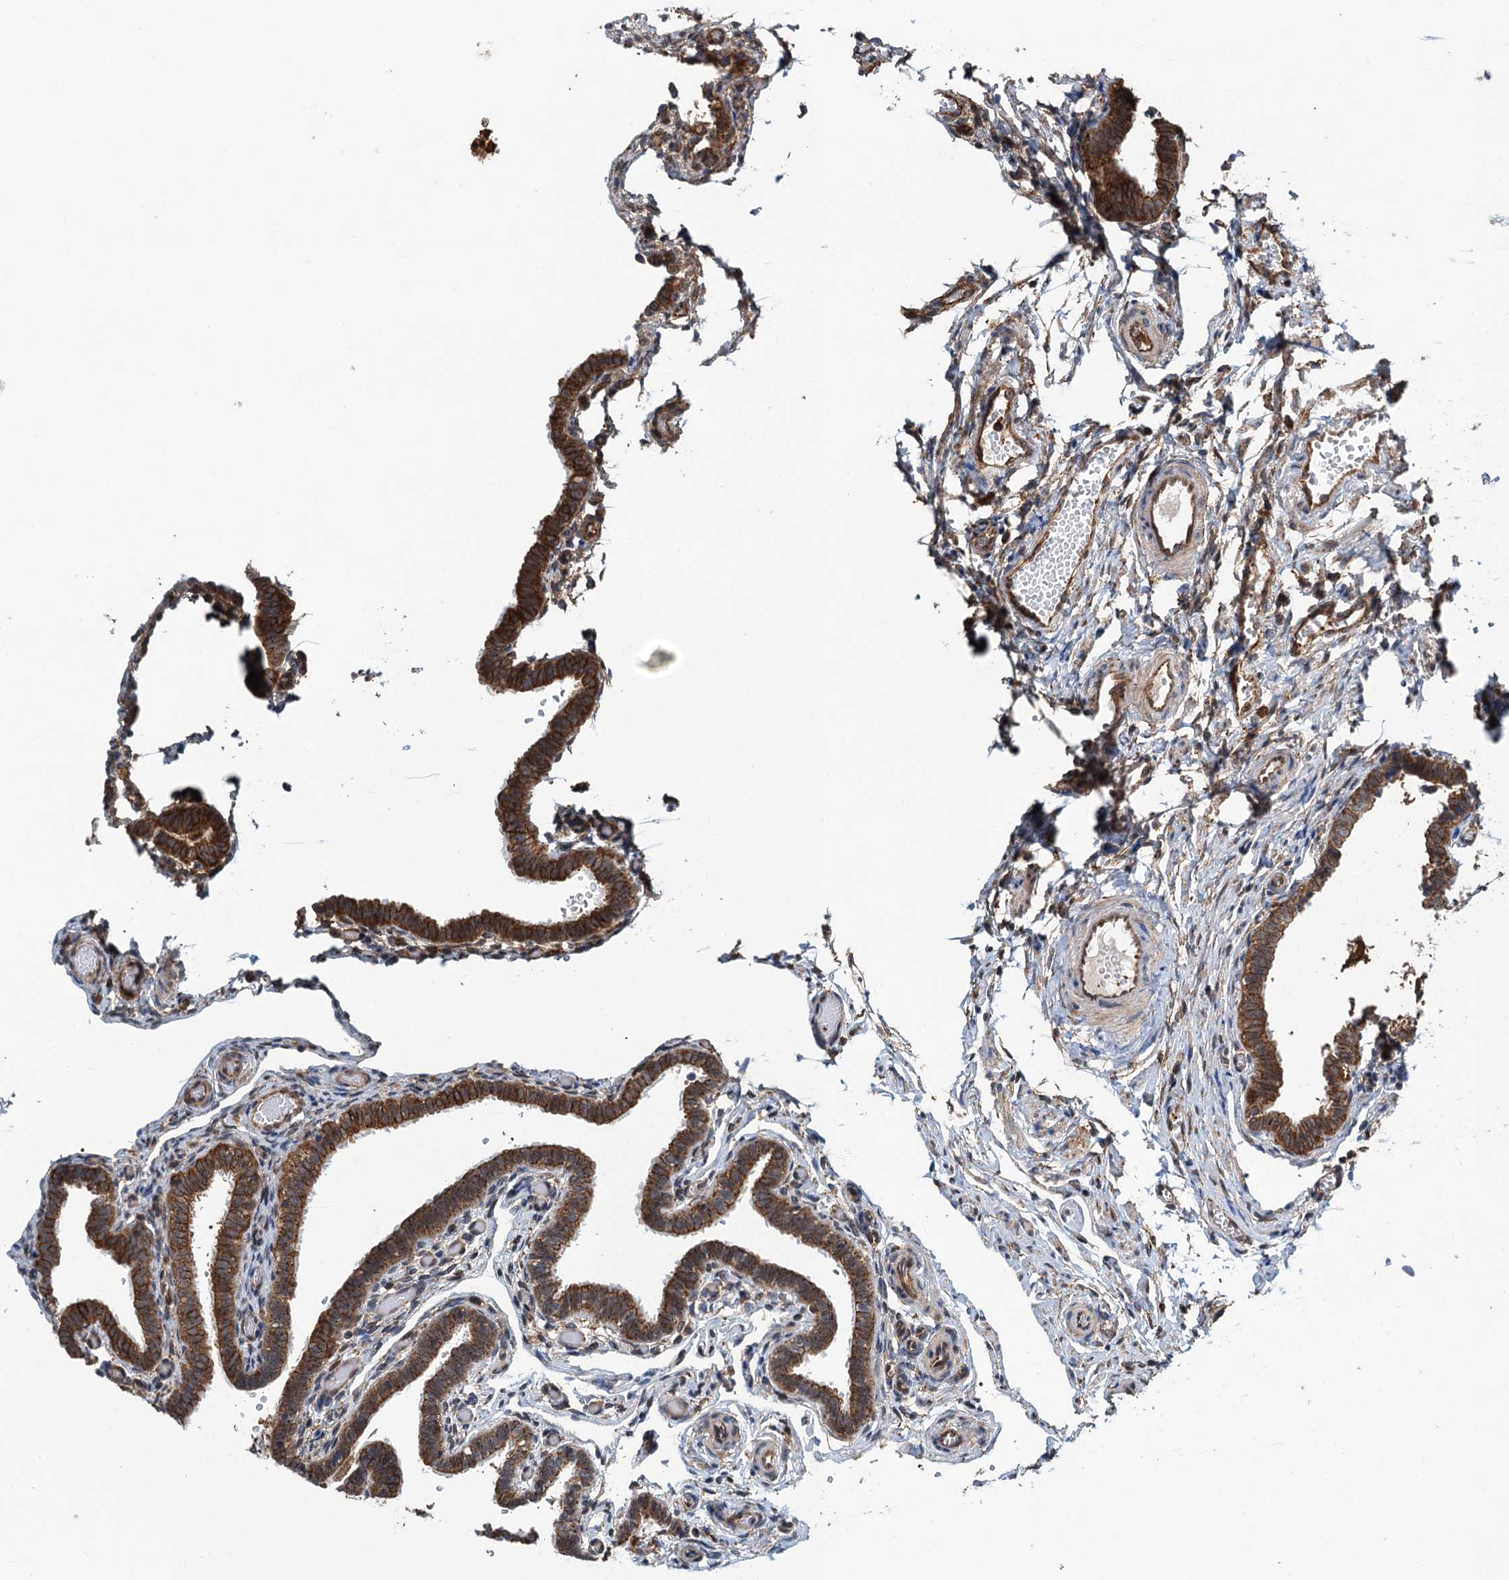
{"staining": {"intensity": "moderate", "quantity": ">75%", "location": "cytoplasmic/membranous"}, "tissue": "fallopian tube", "cell_type": "Glandular cells", "image_type": "normal", "snomed": [{"axis": "morphology", "description": "Normal tissue, NOS"}, {"axis": "topography", "description": "Fallopian tube"}], "caption": "Glandular cells reveal medium levels of moderate cytoplasmic/membranous expression in about >75% of cells in benign fallopian tube. (Stains: DAB in brown, nuclei in blue, Microscopy: brightfield microscopy at high magnification).", "gene": "WHAMM", "patient": {"sex": "female", "age": 36}}